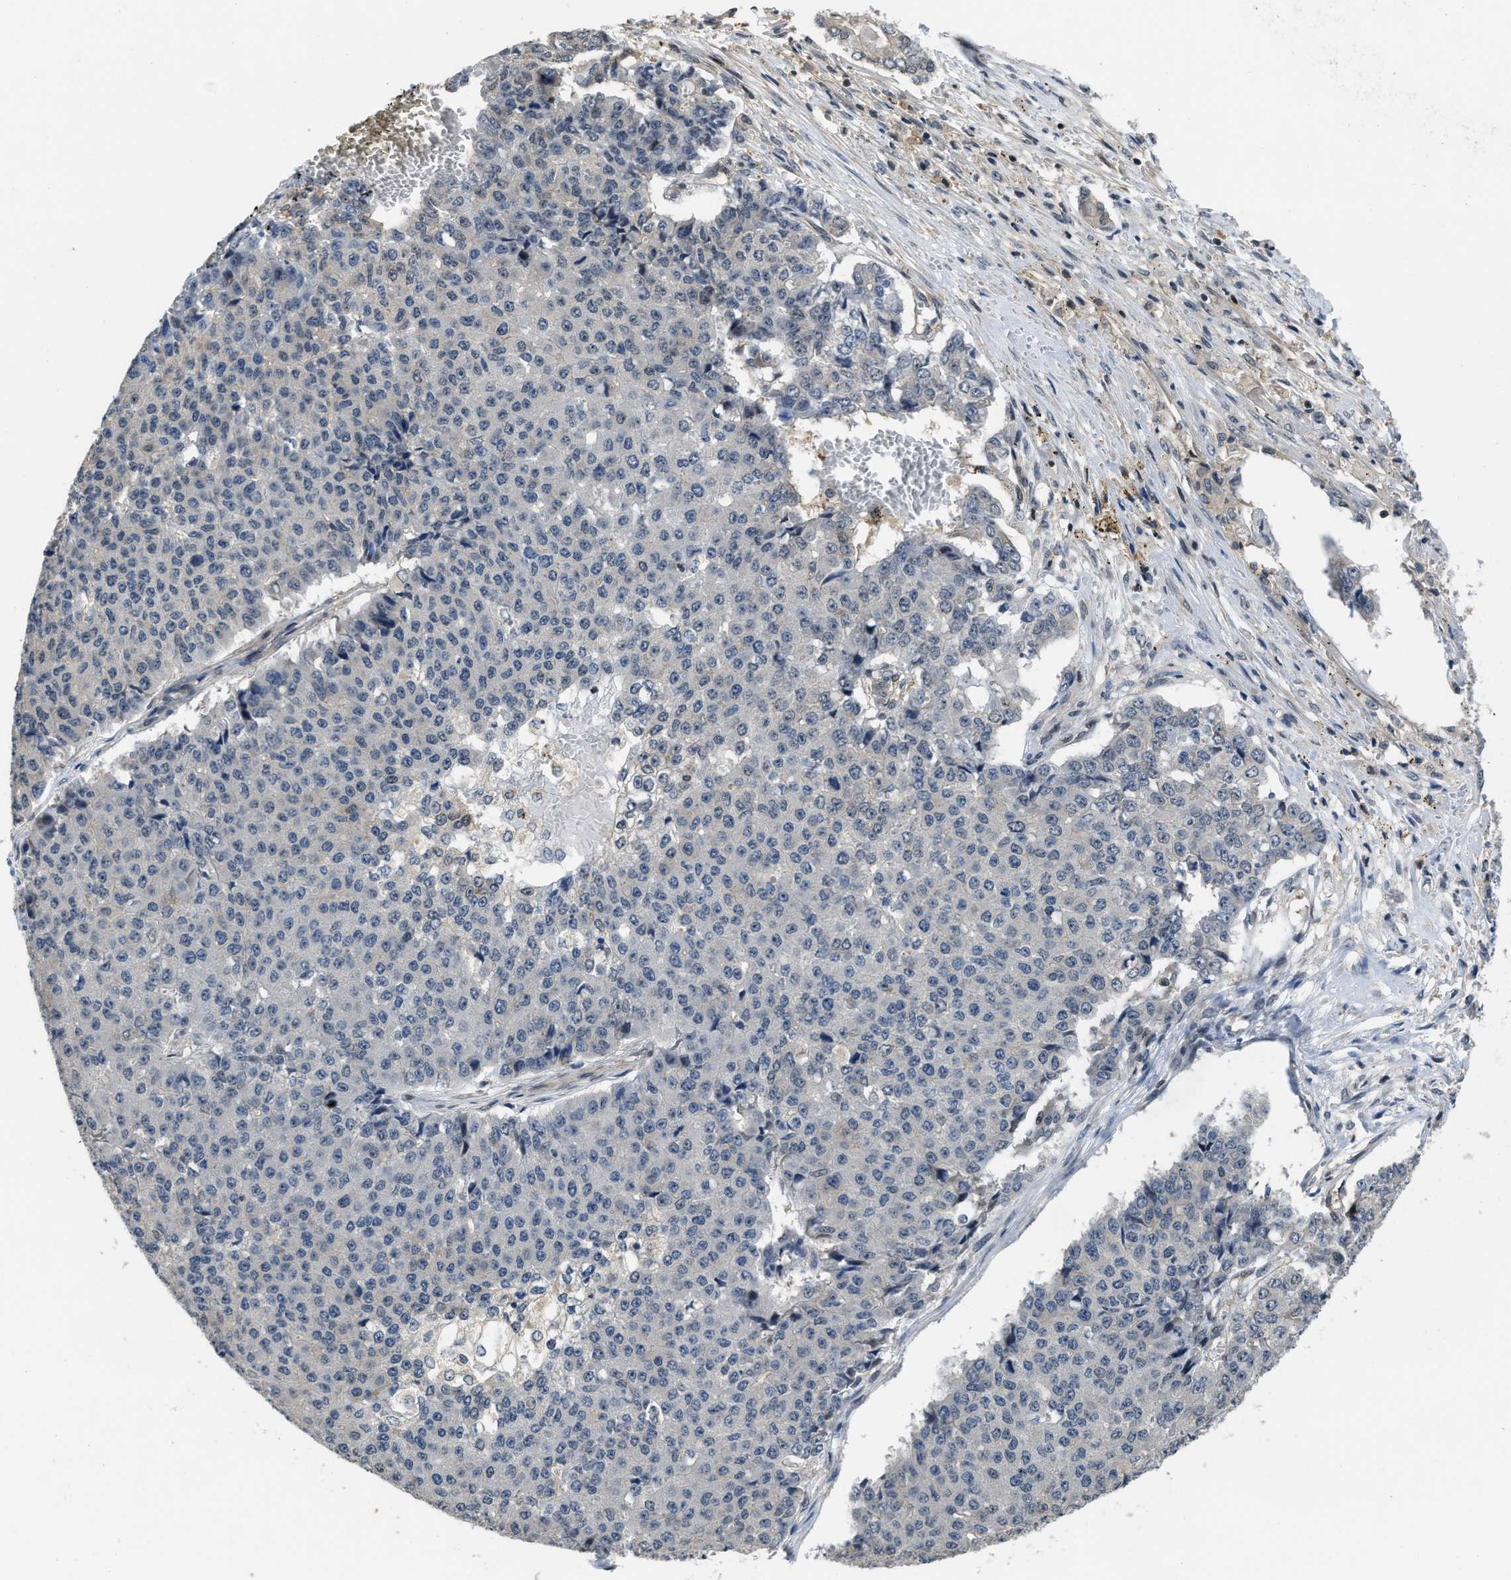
{"staining": {"intensity": "negative", "quantity": "none", "location": "none"}, "tissue": "pancreatic cancer", "cell_type": "Tumor cells", "image_type": "cancer", "snomed": [{"axis": "morphology", "description": "Adenocarcinoma, NOS"}, {"axis": "topography", "description": "Pancreas"}], "caption": "Tumor cells are negative for brown protein staining in adenocarcinoma (pancreatic).", "gene": "TES", "patient": {"sex": "male", "age": 50}}